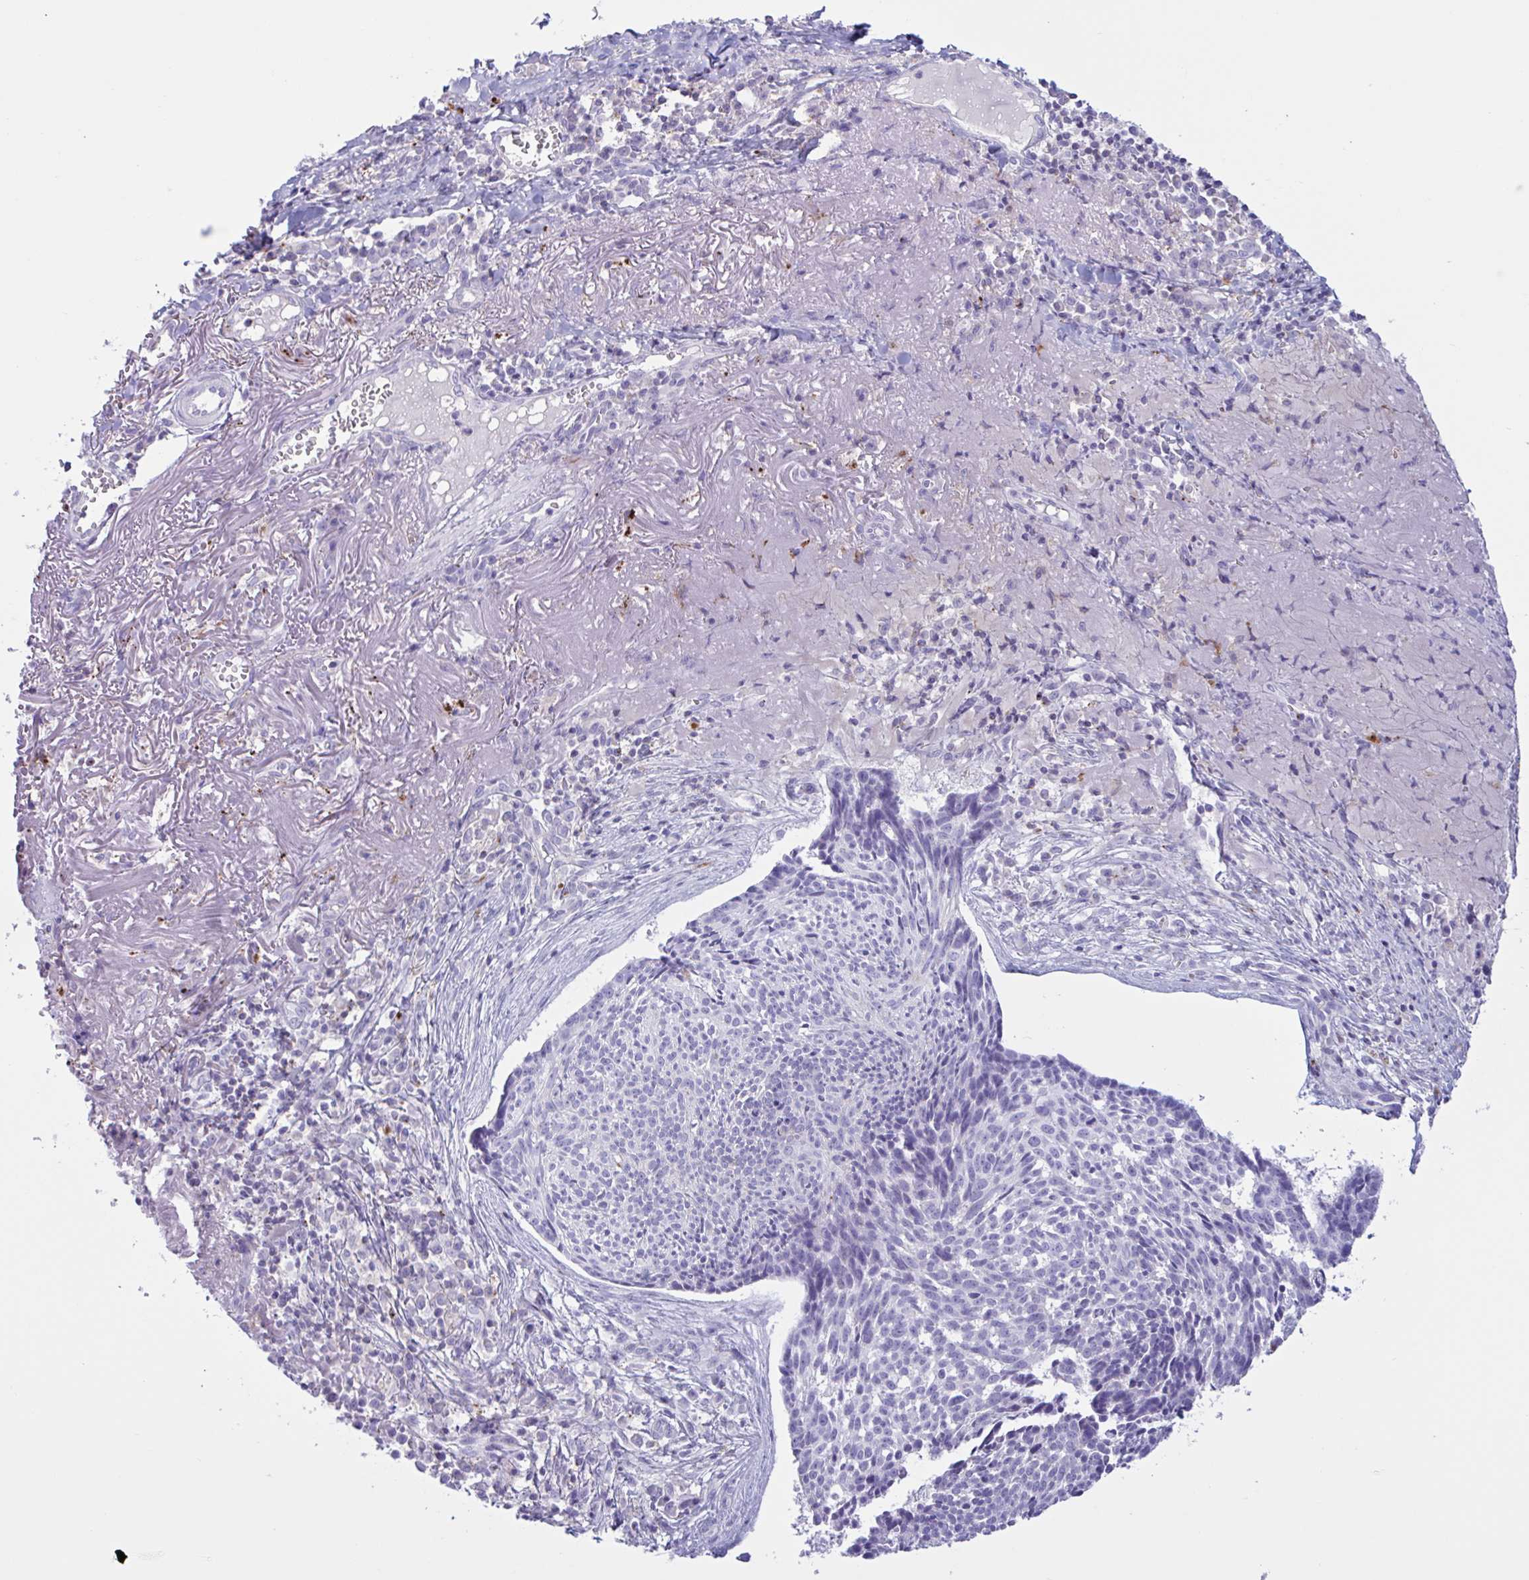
{"staining": {"intensity": "negative", "quantity": "none", "location": "none"}, "tissue": "skin cancer", "cell_type": "Tumor cells", "image_type": "cancer", "snomed": [{"axis": "morphology", "description": "Basal cell carcinoma"}, {"axis": "topography", "description": "Skin"}, {"axis": "topography", "description": "Skin of face"}], "caption": "The photomicrograph displays no staining of tumor cells in skin cancer (basal cell carcinoma). The staining is performed using DAB brown chromogen with nuclei counter-stained in using hematoxylin.", "gene": "XCL1", "patient": {"sex": "female", "age": 95}}